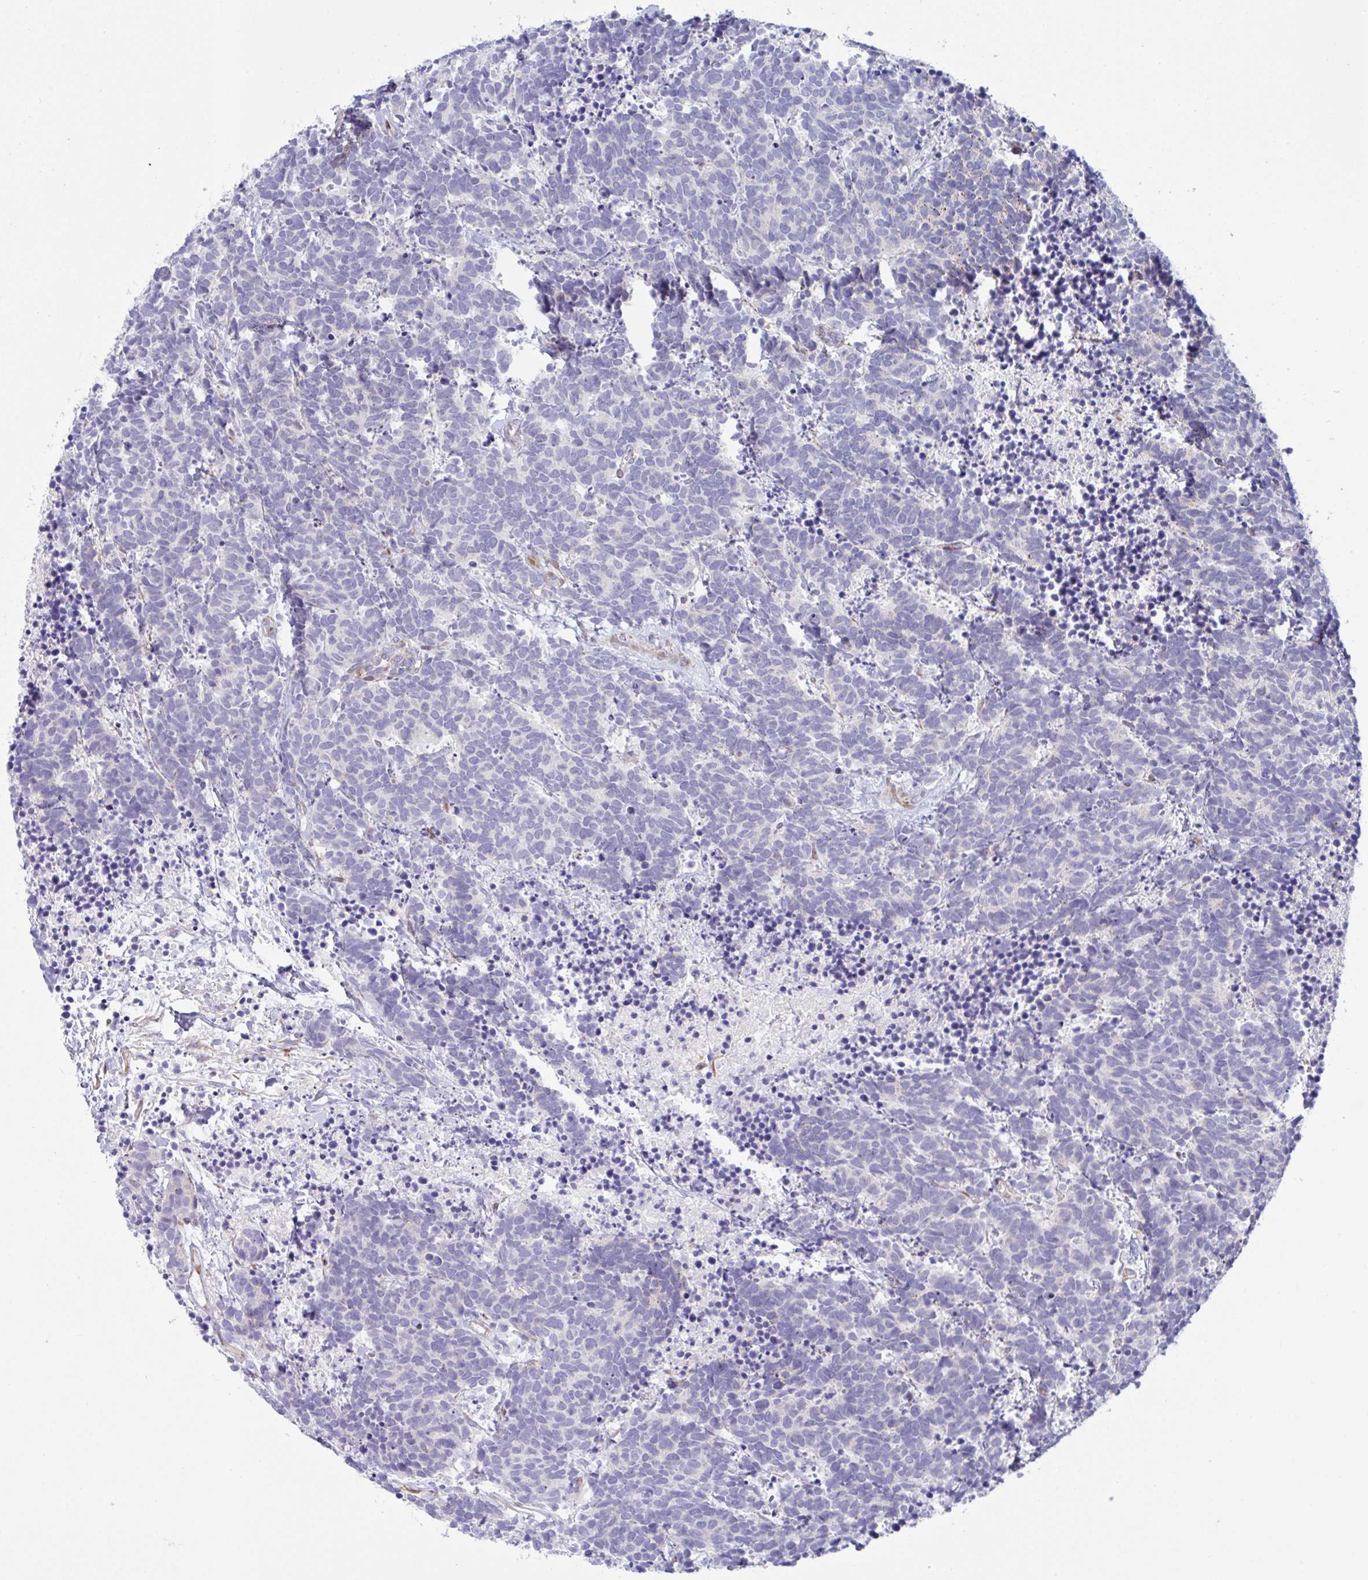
{"staining": {"intensity": "negative", "quantity": "none", "location": "none"}, "tissue": "carcinoid", "cell_type": "Tumor cells", "image_type": "cancer", "snomed": [{"axis": "morphology", "description": "Carcinoma, NOS"}, {"axis": "morphology", "description": "Carcinoid, malignant, NOS"}, {"axis": "topography", "description": "Prostate"}], "caption": "Histopathology image shows no protein expression in tumor cells of carcinoma tissue.", "gene": "ZNF713", "patient": {"sex": "male", "age": 57}}